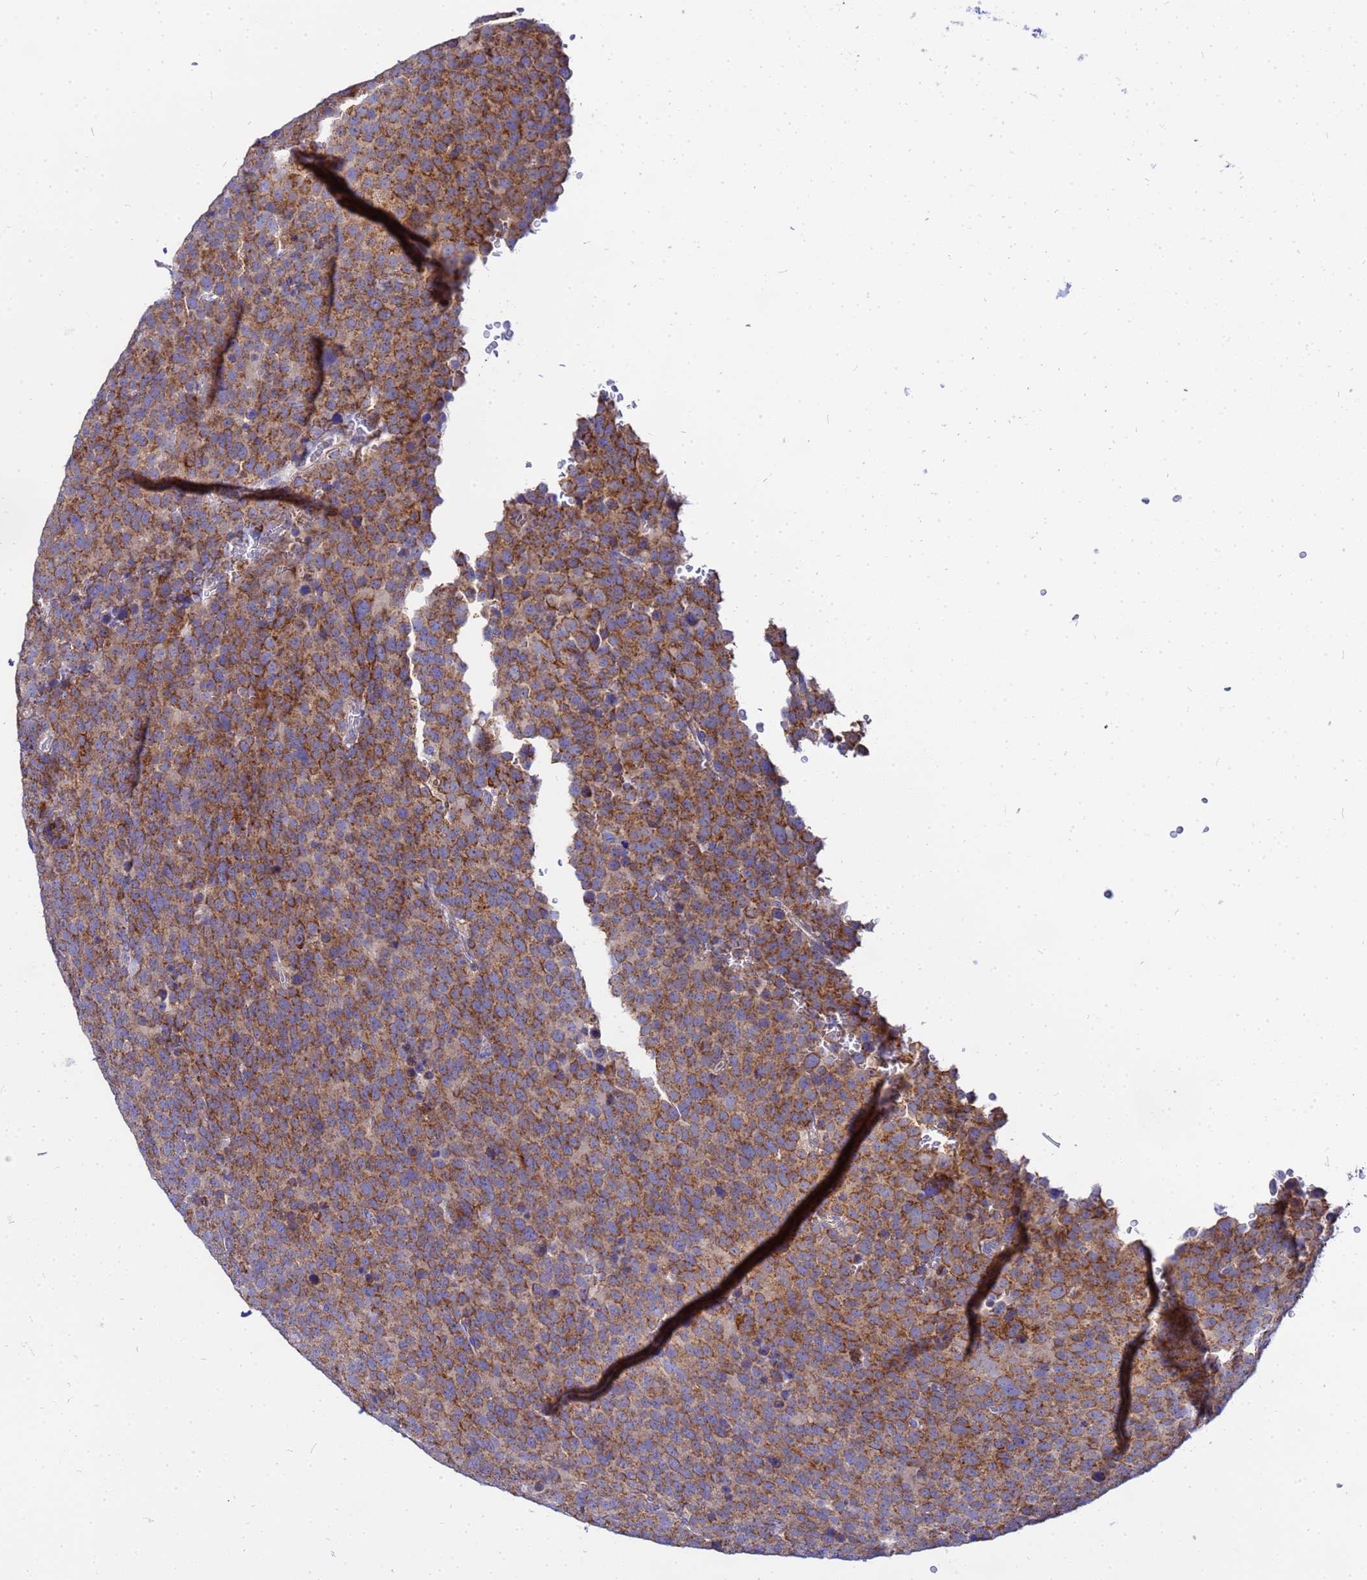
{"staining": {"intensity": "moderate", "quantity": ">75%", "location": "cytoplasmic/membranous"}, "tissue": "testis cancer", "cell_type": "Tumor cells", "image_type": "cancer", "snomed": [{"axis": "morphology", "description": "Seminoma, NOS"}, {"axis": "topography", "description": "Testis"}], "caption": "Moderate cytoplasmic/membranous staining is present in approximately >75% of tumor cells in testis cancer (seminoma).", "gene": "FAHD2A", "patient": {"sex": "male", "age": 71}}